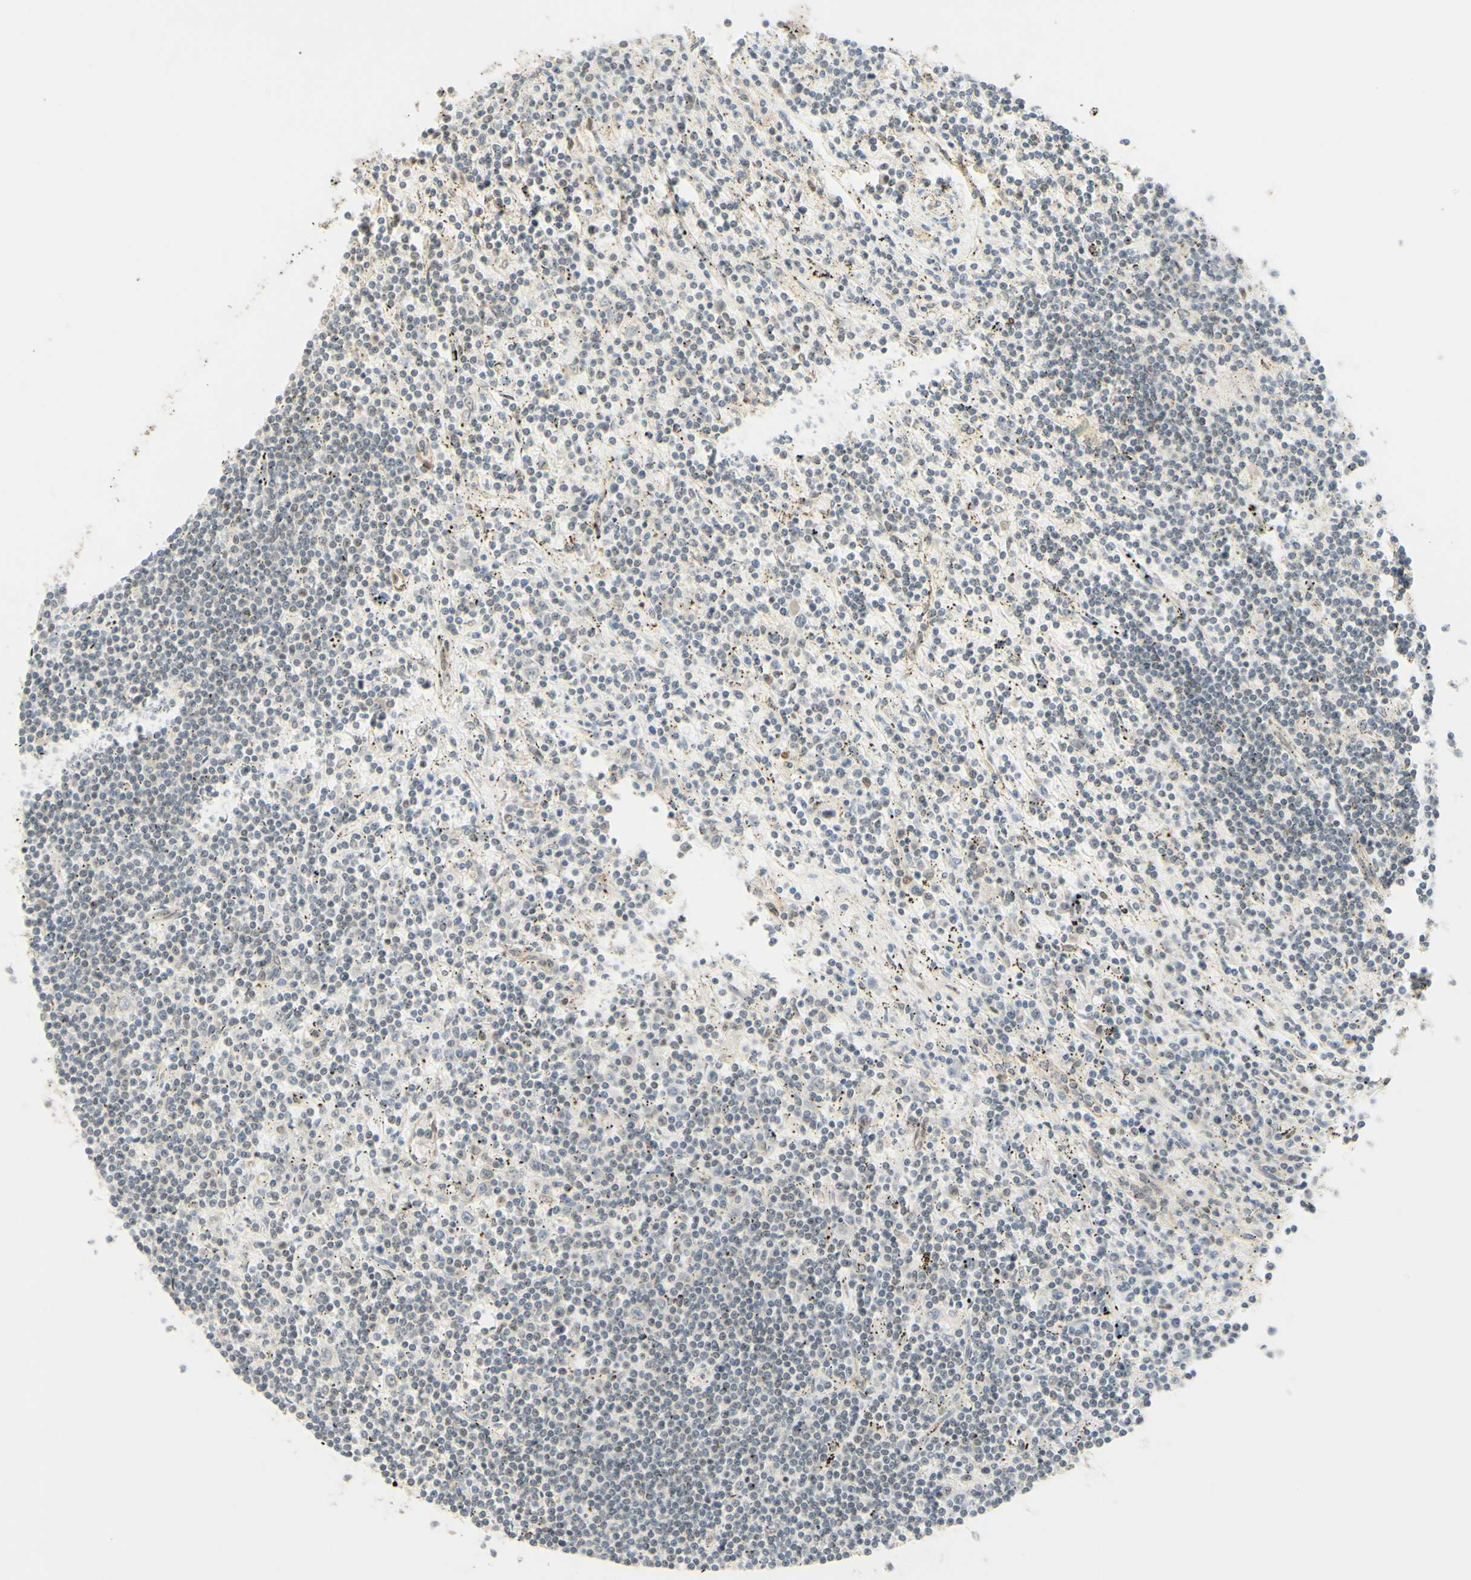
{"staining": {"intensity": "negative", "quantity": "none", "location": "none"}, "tissue": "lymphoma", "cell_type": "Tumor cells", "image_type": "cancer", "snomed": [{"axis": "morphology", "description": "Malignant lymphoma, non-Hodgkin's type, Low grade"}, {"axis": "topography", "description": "Spleen"}], "caption": "Immunohistochemistry of low-grade malignant lymphoma, non-Hodgkin's type displays no expression in tumor cells.", "gene": "POLB", "patient": {"sex": "male", "age": 76}}